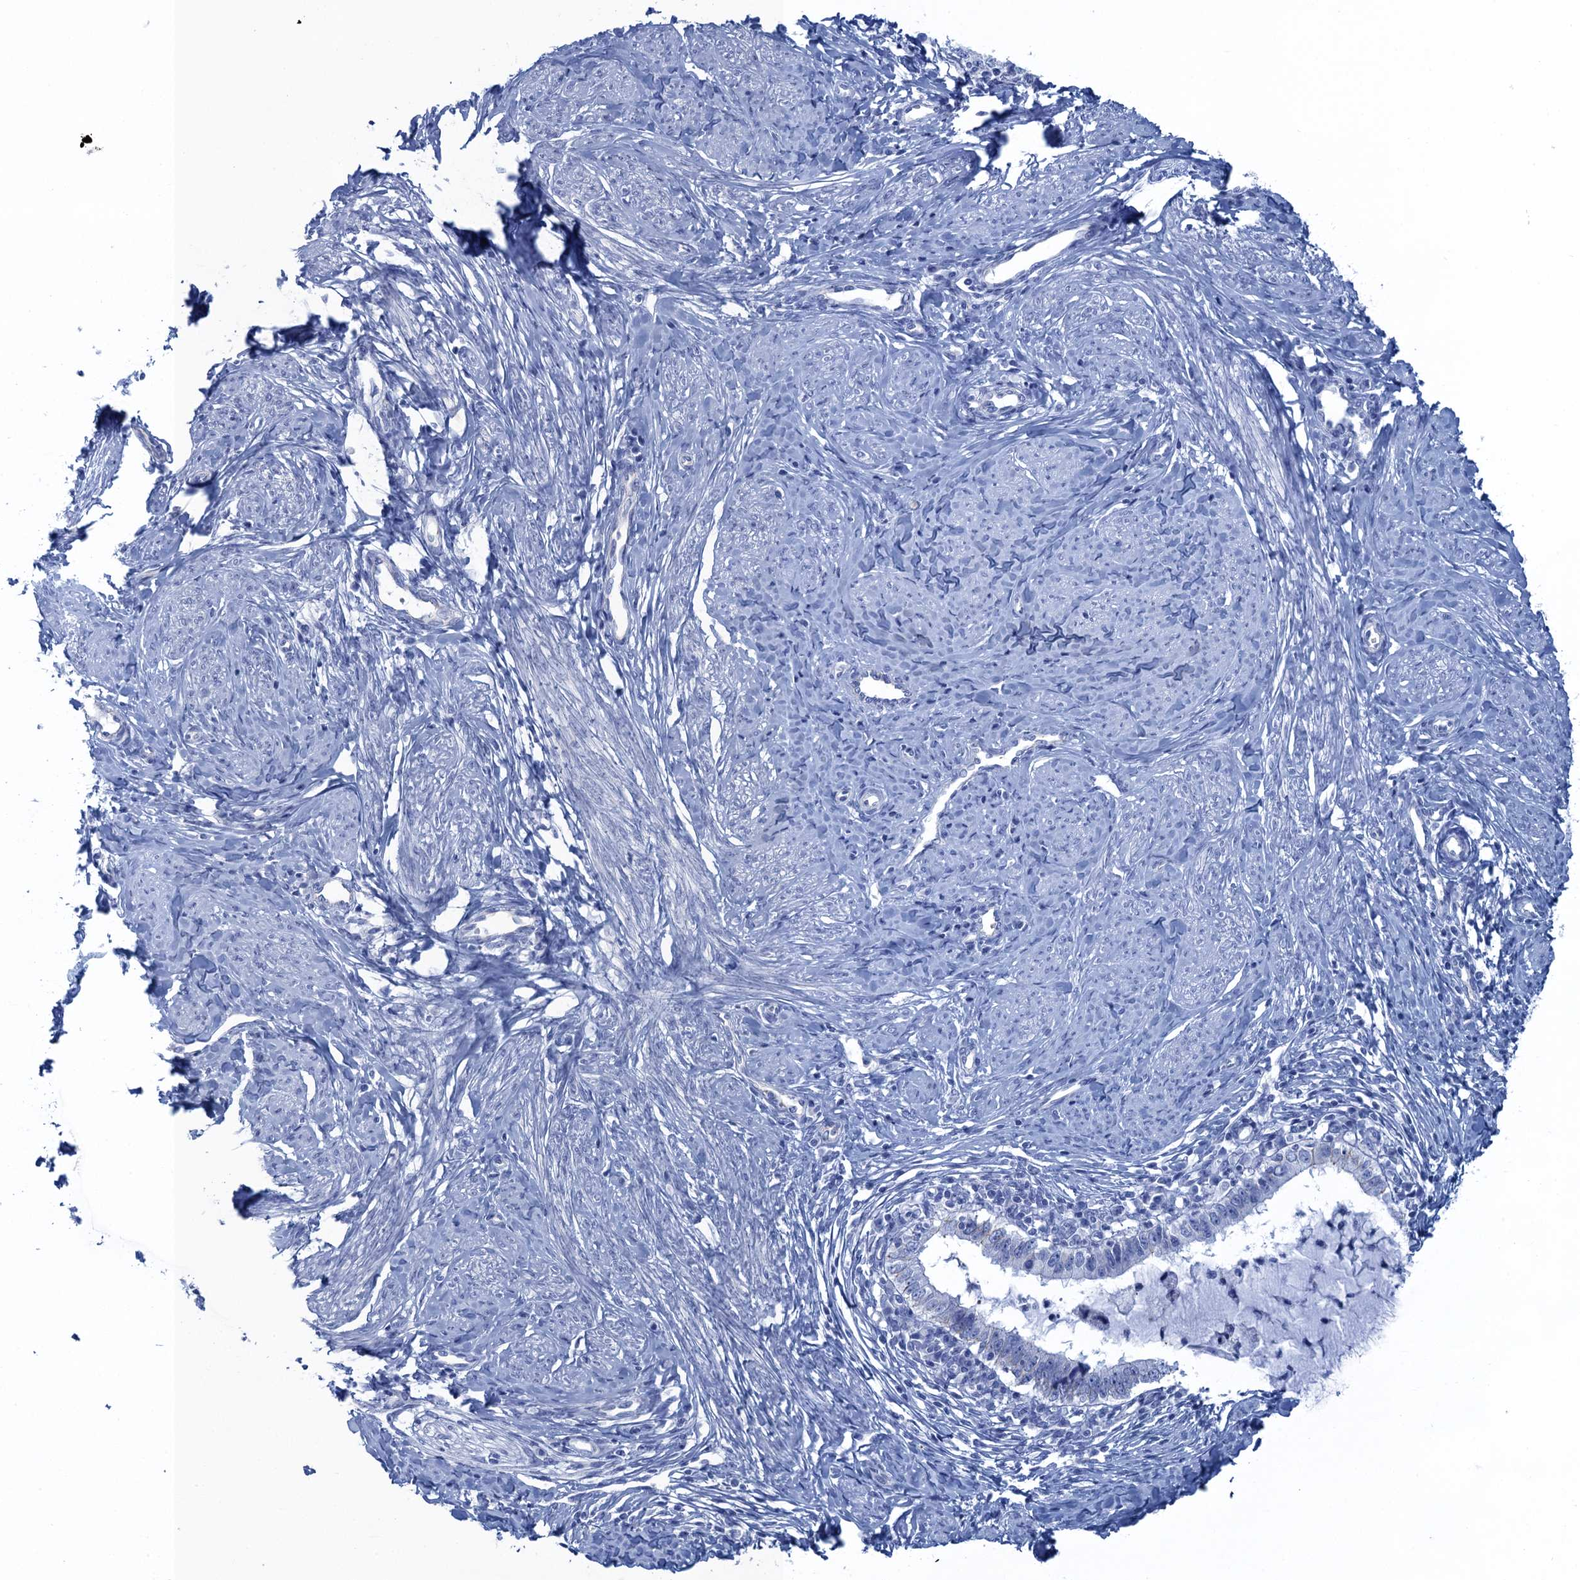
{"staining": {"intensity": "negative", "quantity": "none", "location": "none"}, "tissue": "cervical cancer", "cell_type": "Tumor cells", "image_type": "cancer", "snomed": [{"axis": "morphology", "description": "Adenocarcinoma, NOS"}, {"axis": "topography", "description": "Cervix"}], "caption": "Photomicrograph shows no significant protein staining in tumor cells of adenocarcinoma (cervical).", "gene": "CALML5", "patient": {"sex": "female", "age": 36}}